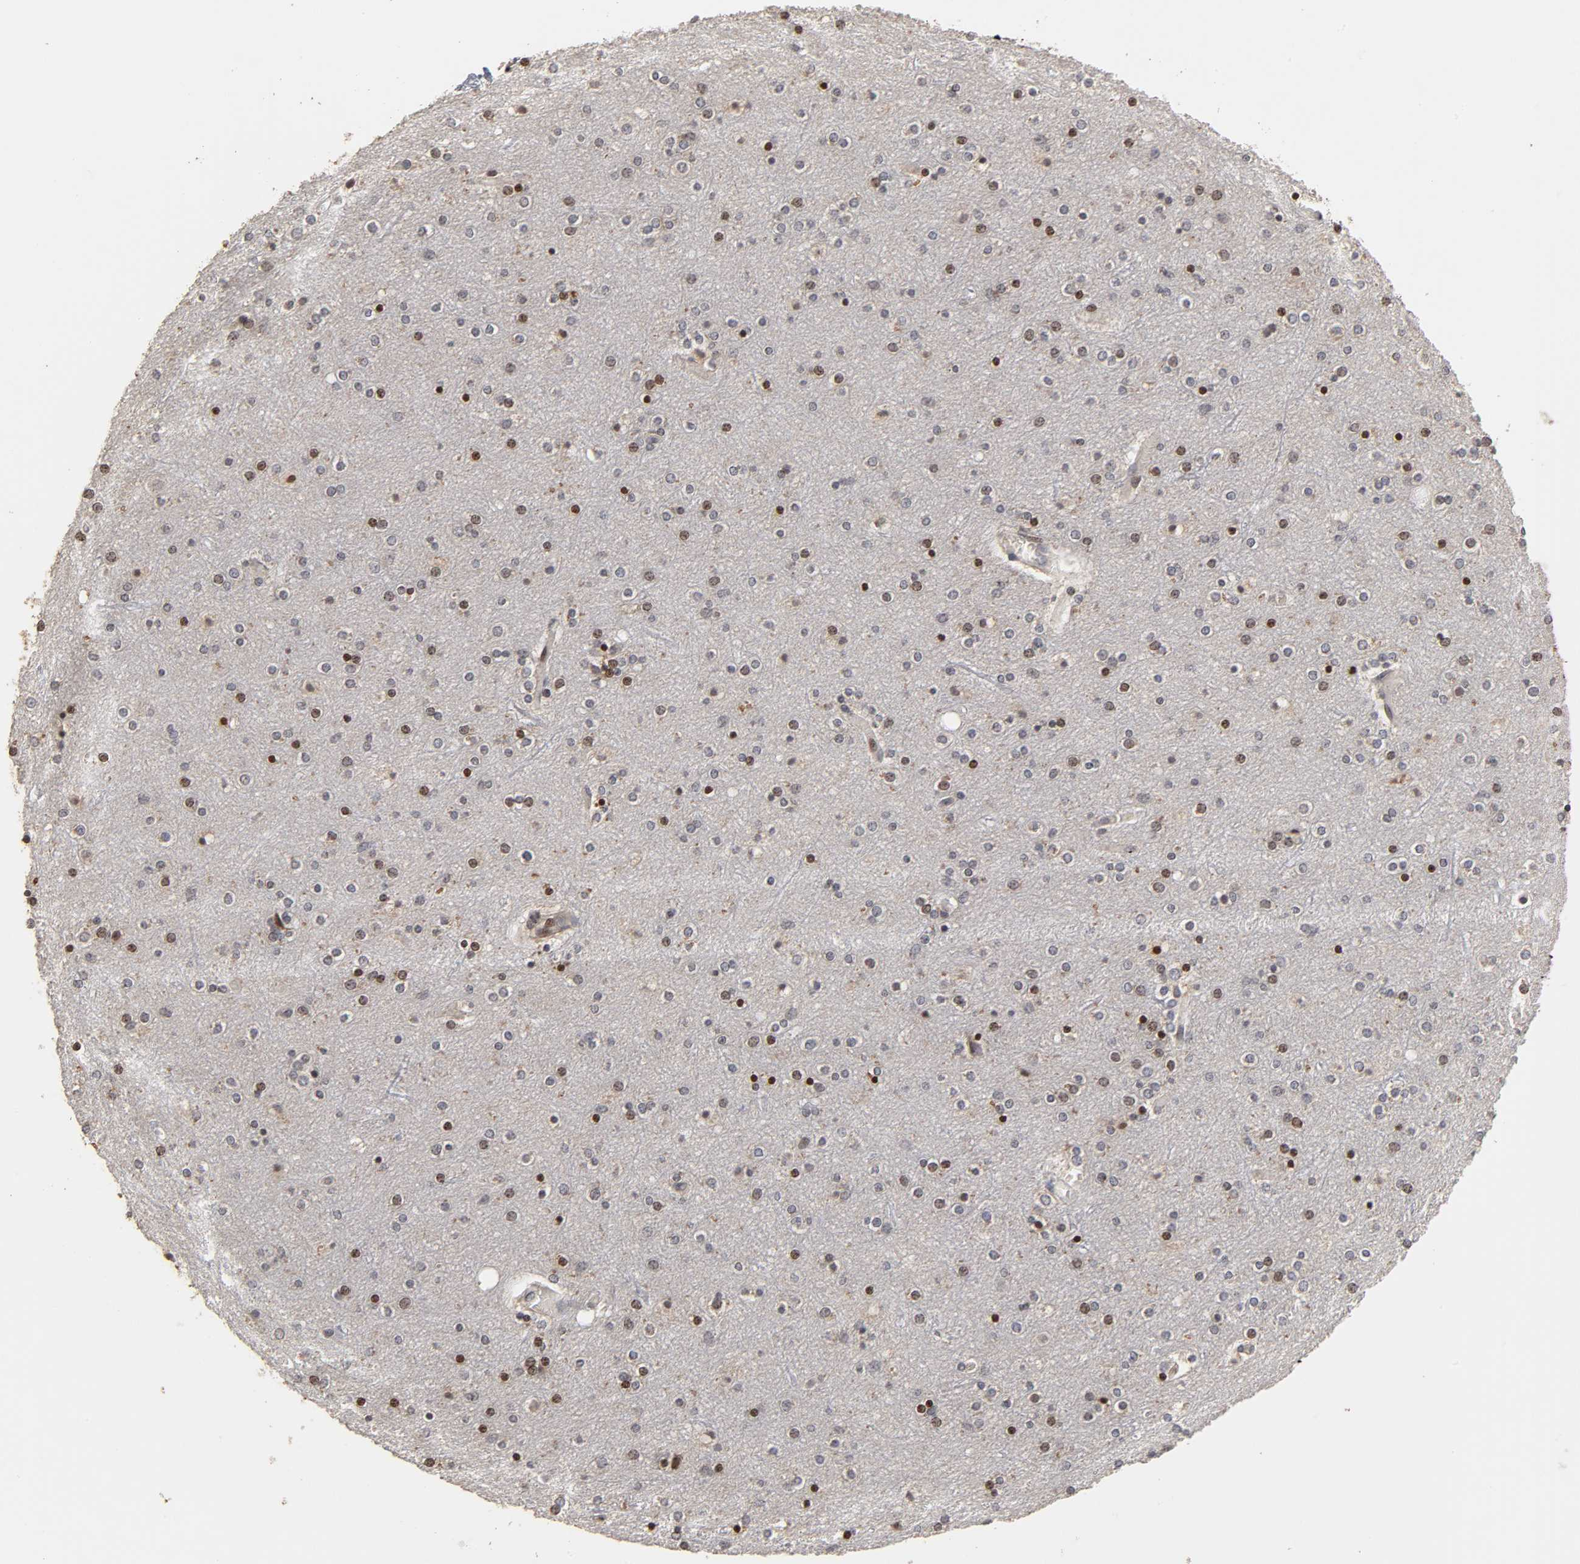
{"staining": {"intensity": "weak", "quantity": ">75%", "location": "nuclear"}, "tissue": "cerebral cortex", "cell_type": "Endothelial cells", "image_type": "normal", "snomed": [{"axis": "morphology", "description": "Normal tissue, NOS"}, {"axis": "topography", "description": "Cerebral cortex"}], "caption": "Protein expression analysis of unremarkable cerebral cortex exhibits weak nuclear positivity in approximately >75% of endothelial cells.", "gene": "ZNF473", "patient": {"sex": "female", "age": 54}}